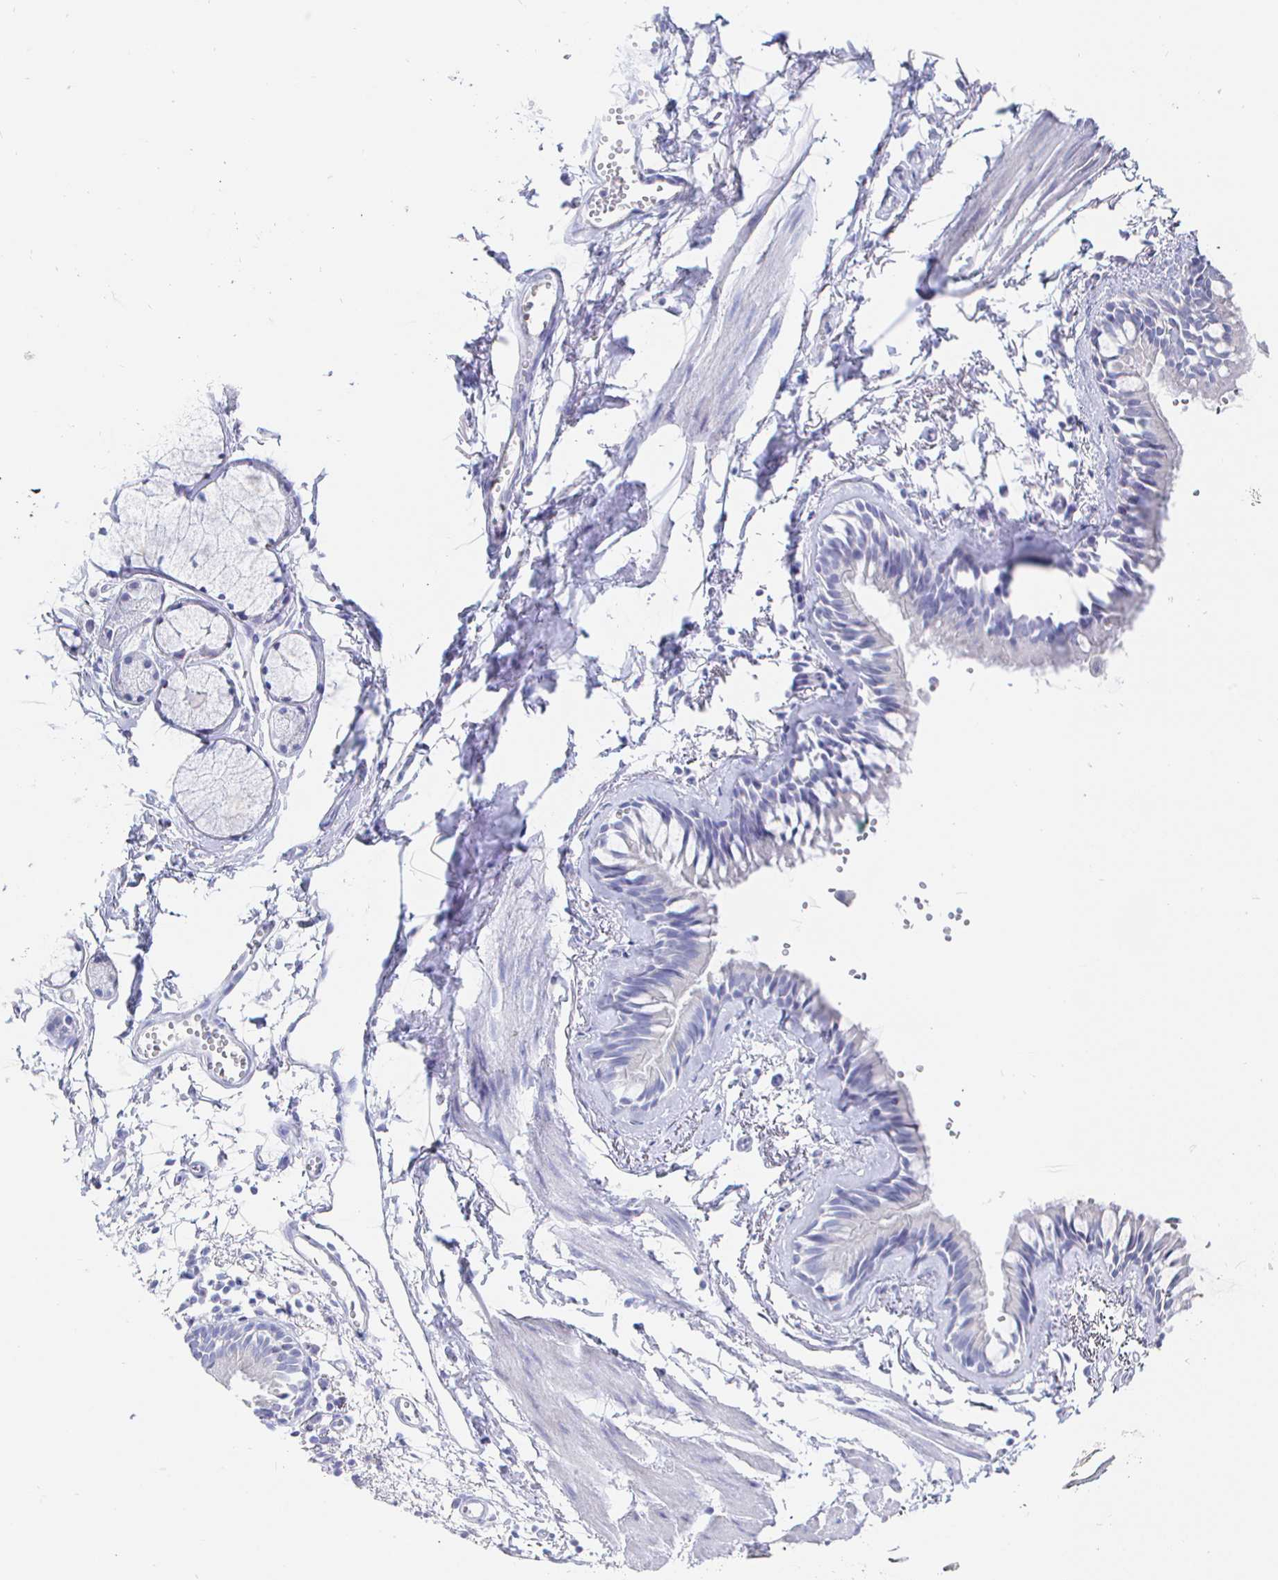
{"staining": {"intensity": "negative", "quantity": "none", "location": "none"}, "tissue": "bronchus", "cell_type": "Respiratory epithelial cells", "image_type": "normal", "snomed": [{"axis": "morphology", "description": "Normal tissue, NOS"}, {"axis": "topography", "description": "Bronchus"}], "caption": "Protein analysis of unremarkable bronchus demonstrates no significant expression in respiratory epithelial cells. Nuclei are stained in blue.", "gene": "CLCA1", "patient": {"sex": "female", "age": 59}}